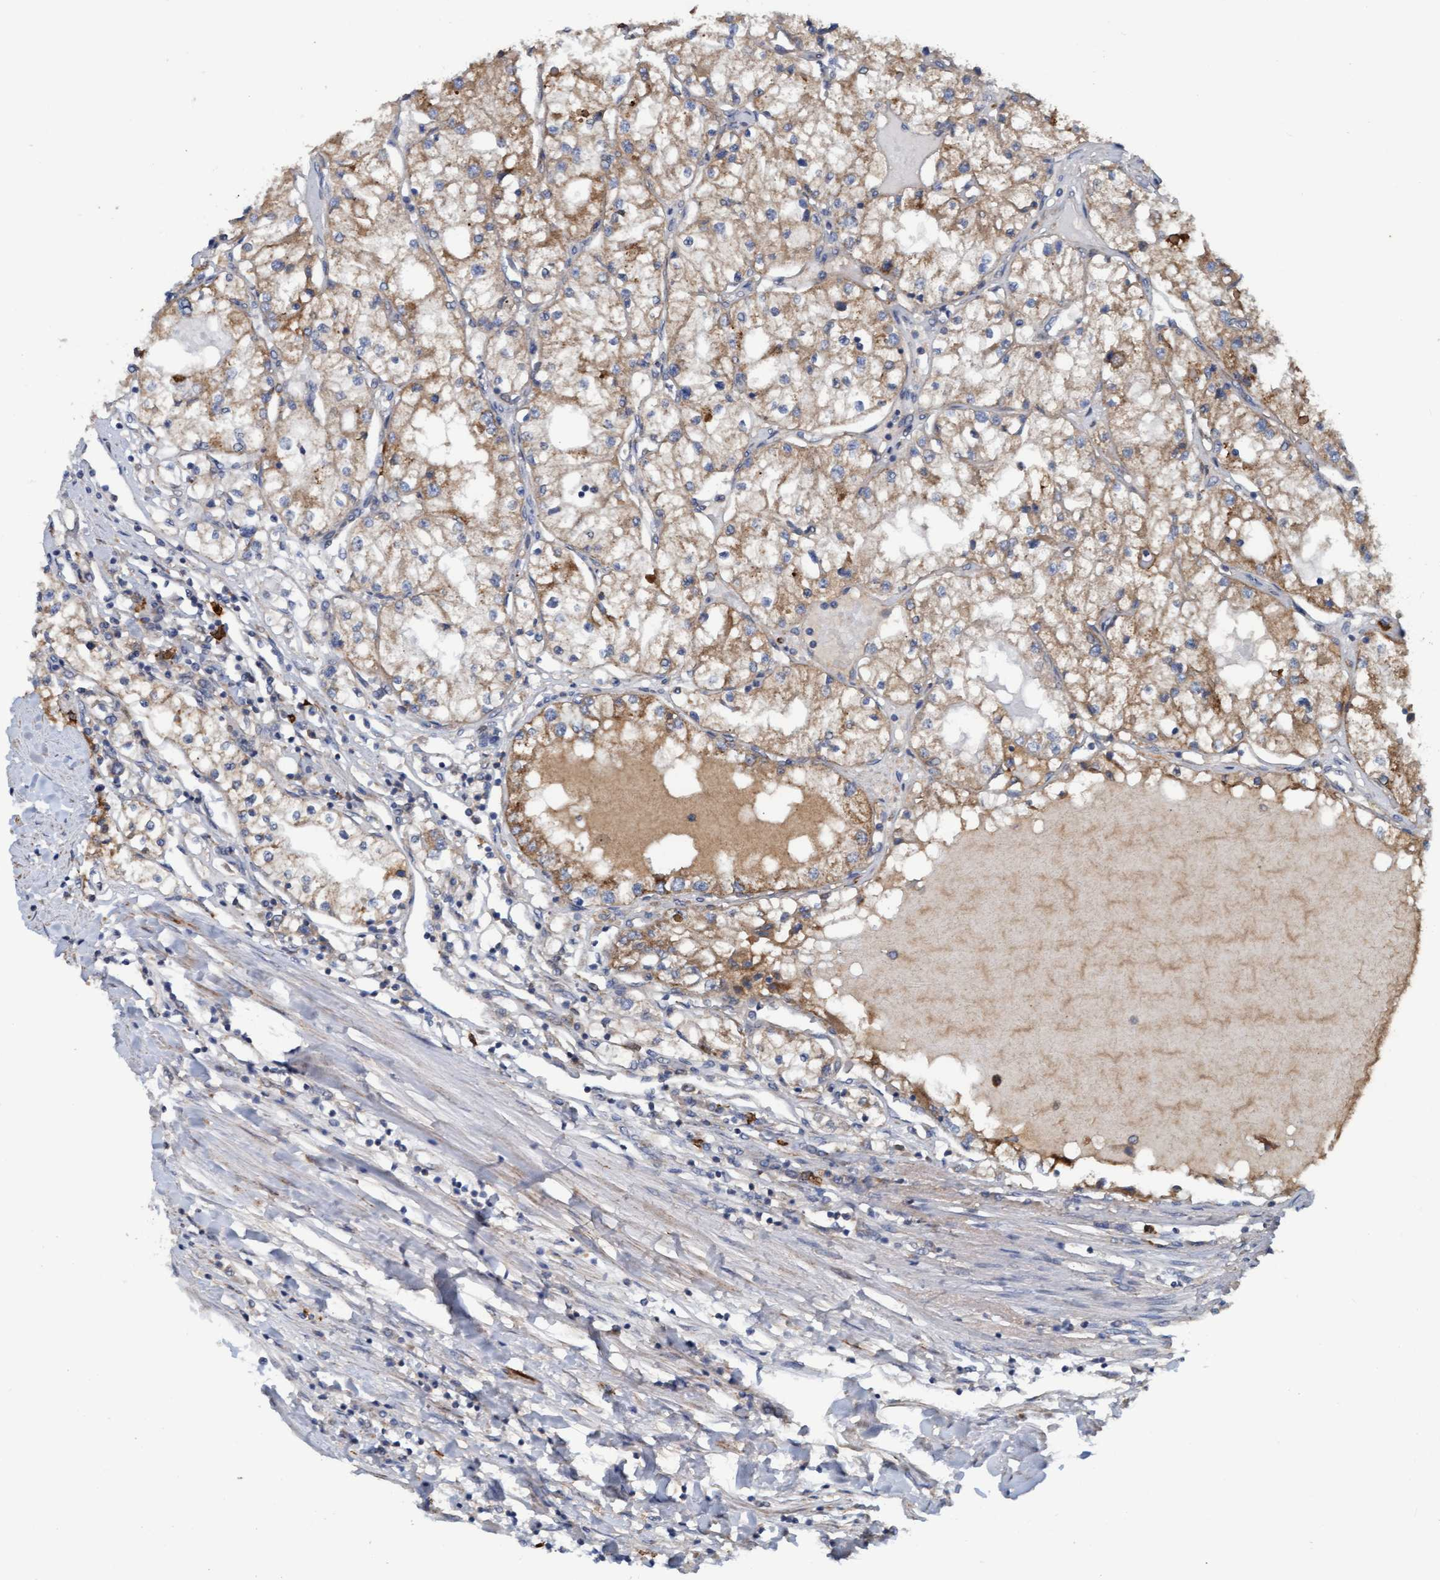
{"staining": {"intensity": "moderate", "quantity": "25%-75%", "location": "cytoplasmic/membranous"}, "tissue": "renal cancer", "cell_type": "Tumor cells", "image_type": "cancer", "snomed": [{"axis": "morphology", "description": "Adenocarcinoma, NOS"}, {"axis": "topography", "description": "Kidney"}], "caption": "Renal cancer (adenocarcinoma) was stained to show a protein in brown. There is medium levels of moderate cytoplasmic/membranous positivity in approximately 25%-75% of tumor cells.", "gene": "LRSAM1", "patient": {"sex": "male", "age": 68}}